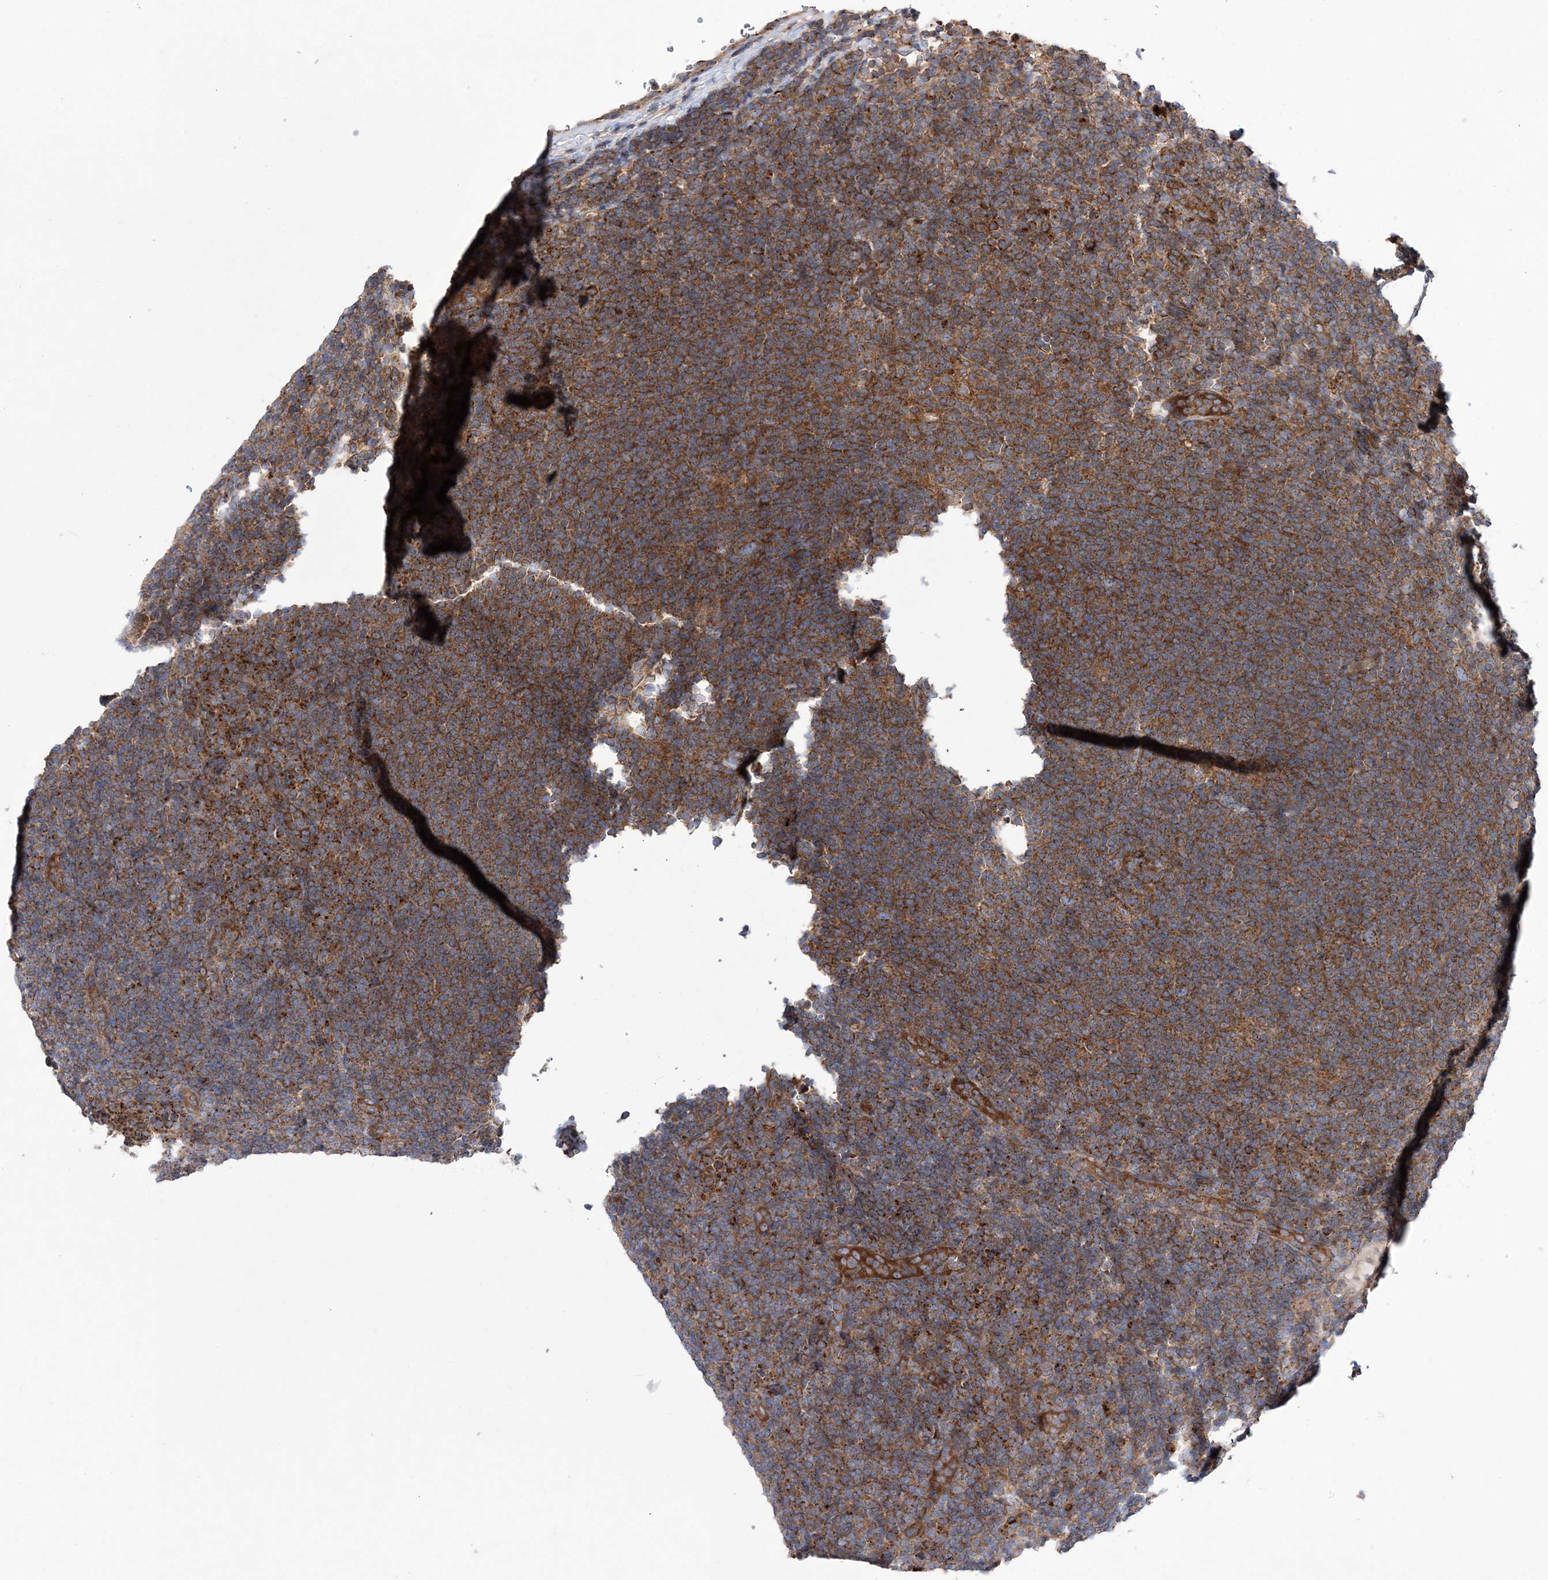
{"staining": {"intensity": "moderate", "quantity": ">75%", "location": "cytoplasmic/membranous"}, "tissue": "lymphoma", "cell_type": "Tumor cells", "image_type": "cancer", "snomed": [{"axis": "morphology", "description": "Hodgkin's disease, NOS"}, {"axis": "topography", "description": "Lymph node"}], "caption": "Protein positivity by immunohistochemistry demonstrates moderate cytoplasmic/membranous positivity in about >75% of tumor cells in lymphoma. Nuclei are stained in blue.", "gene": "COPB2", "patient": {"sex": "female", "age": 57}}